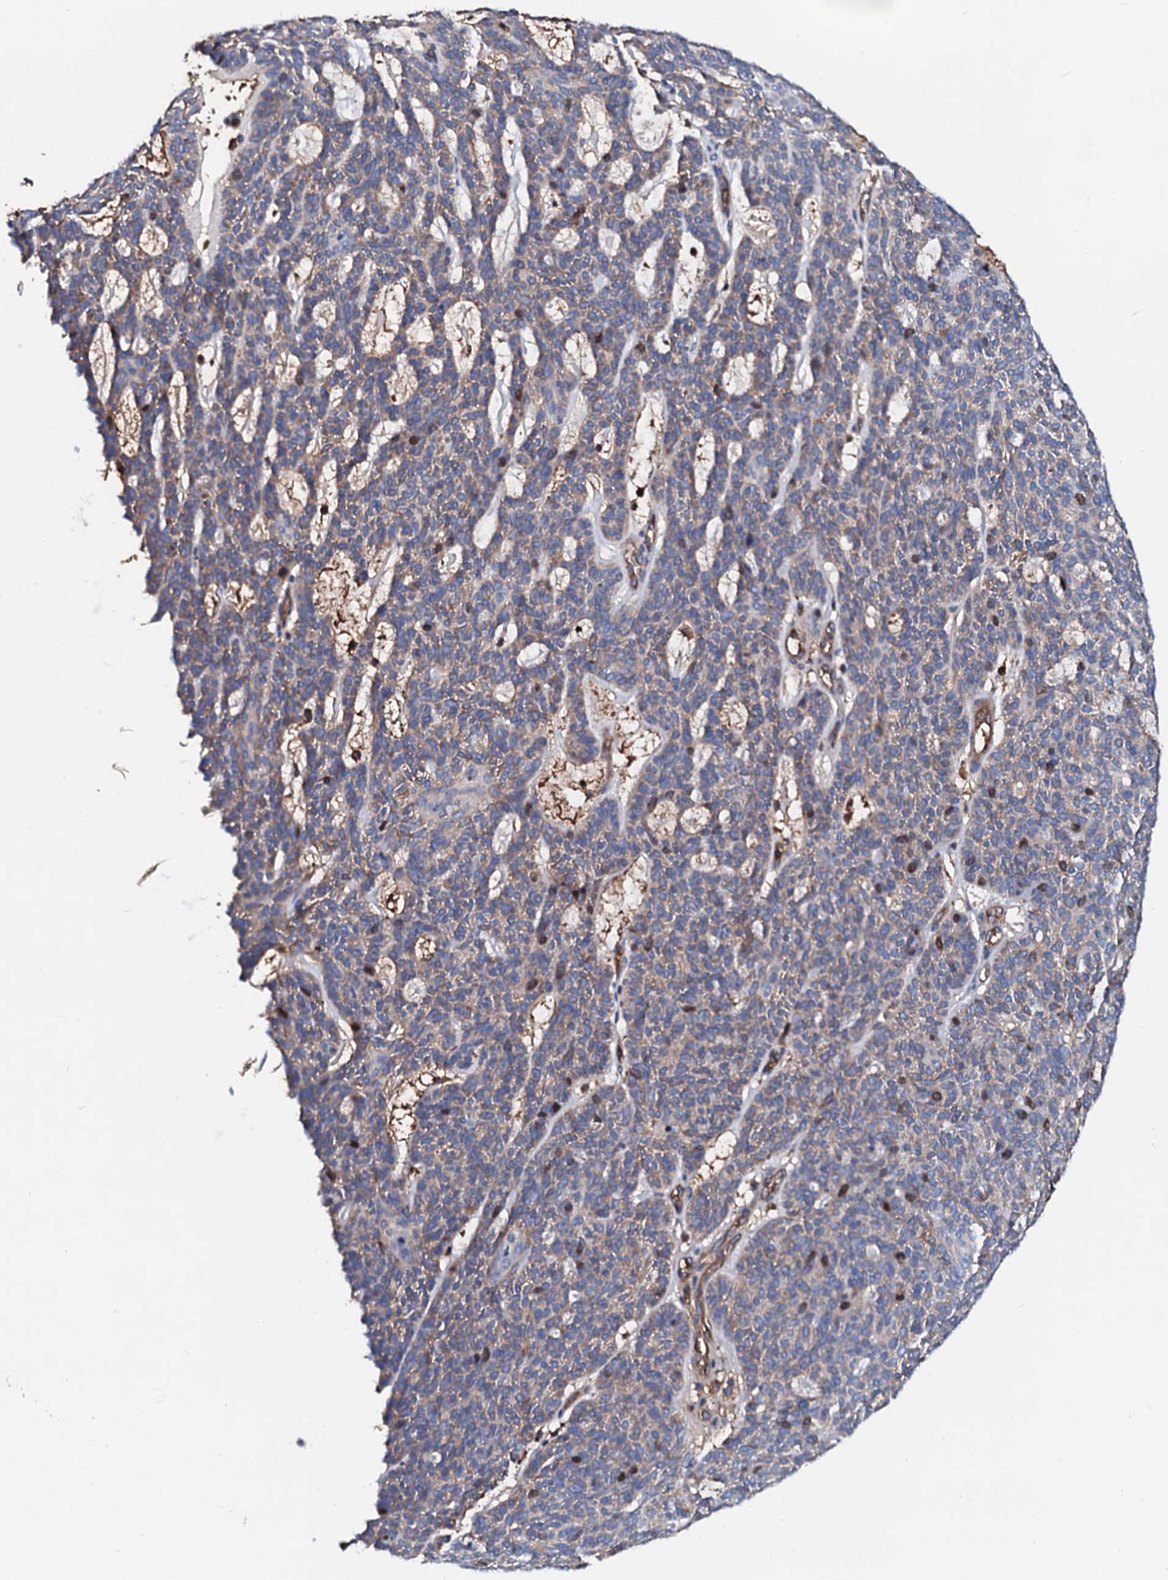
{"staining": {"intensity": "moderate", "quantity": "<25%", "location": "cytoplasmic/membranous,nuclear"}, "tissue": "skin cancer", "cell_type": "Tumor cells", "image_type": "cancer", "snomed": [{"axis": "morphology", "description": "Squamous cell carcinoma, NOS"}, {"axis": "topography", "description": "Skin"}], "caption": "Protein analysis of squamous cell carcinoma (skin) tissue reveals moderate cytoplasmic/membranous and nuclear expression in approximately <25% of tumor cells.", "gene": "CSKMT", "patient": {"sex": "female", "age": 90}}